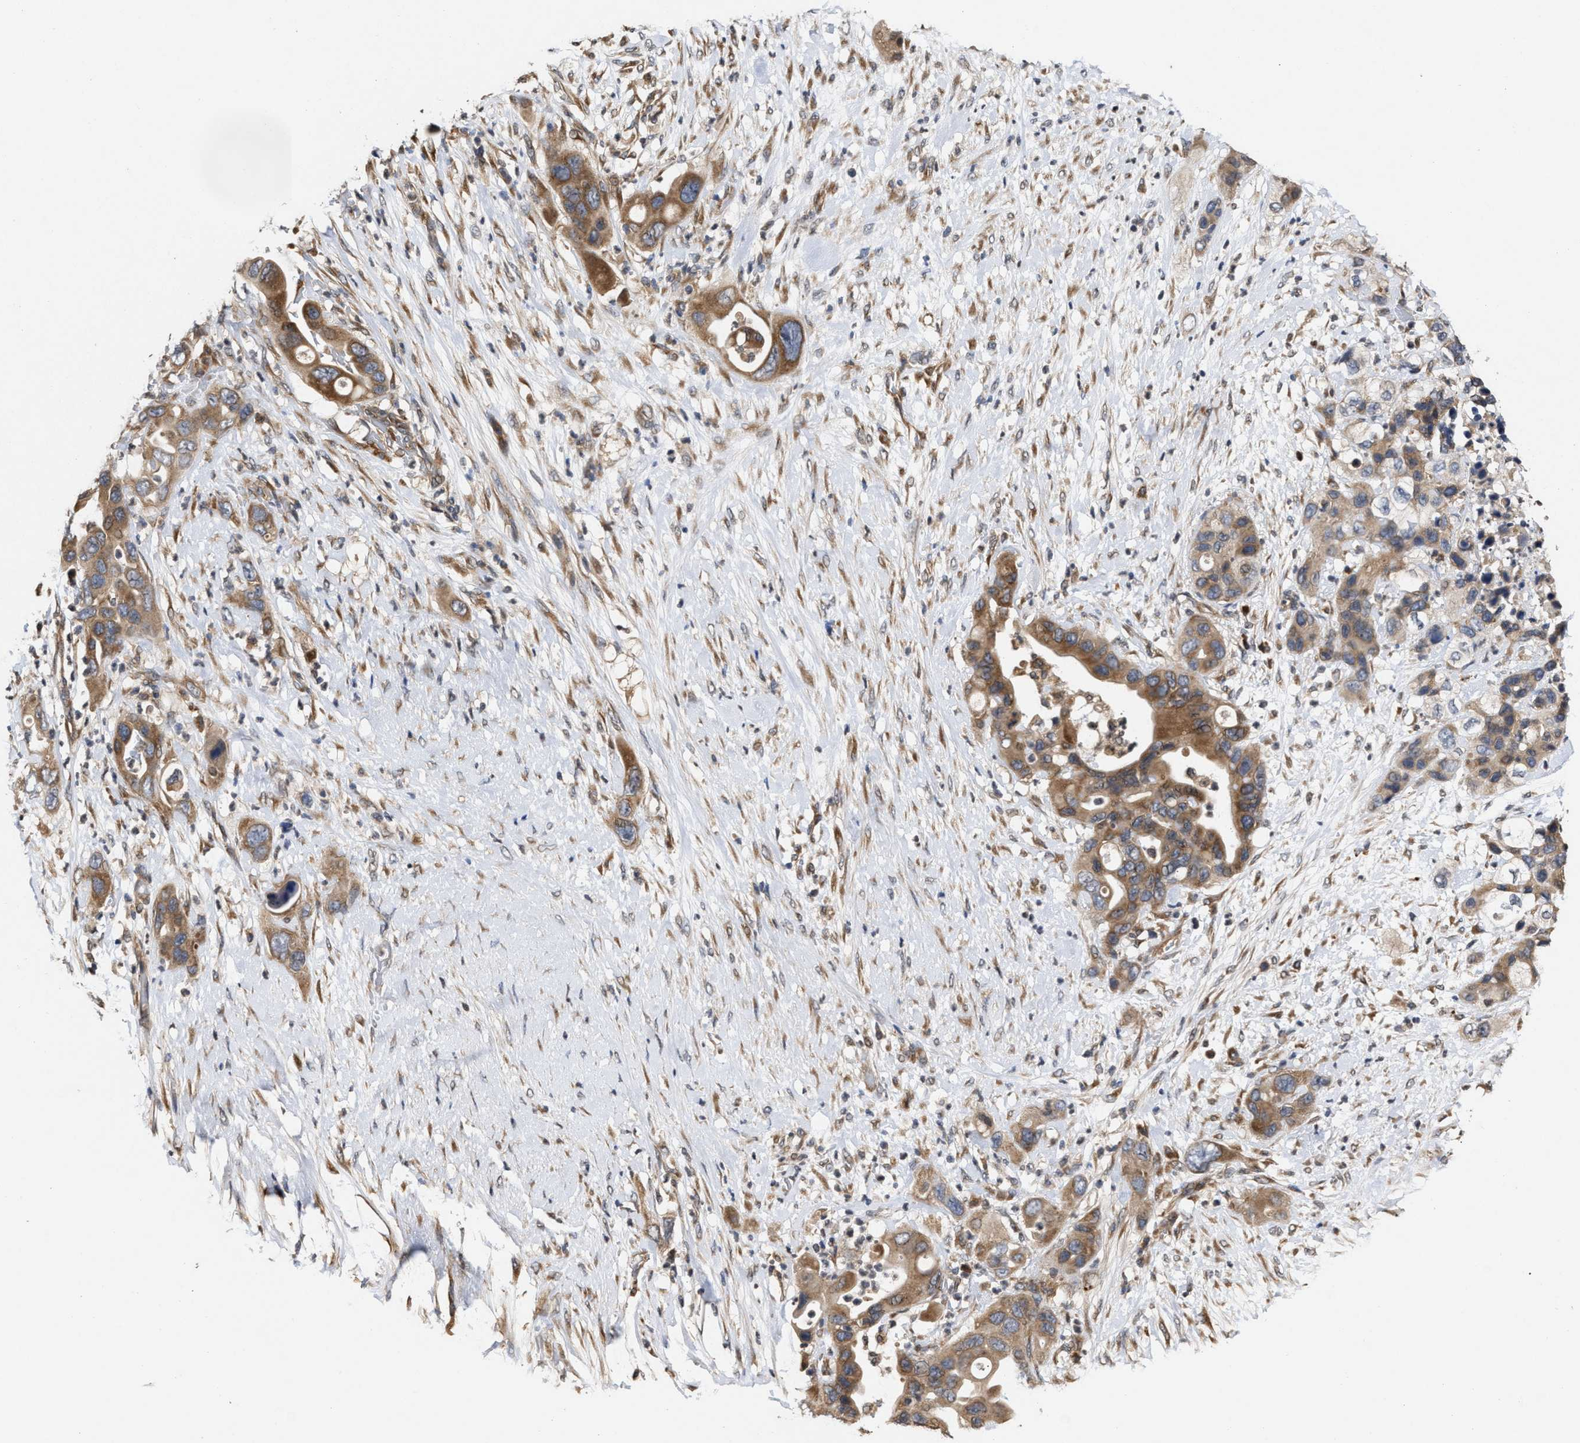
{"staining": {"intensity": "moderate", "quantity": ">75%", "location": "cytoplasmic/membranous"}, "tissue": "pancreatic cancer", "cell_type": "Tumor cells", "image_type": "cancer", "snomed": [{"axis": "morphology", "description": "Adenocarcinoma, NOS"}, {"axis": "topography", "description": "Pancreas"}], "caption": "The photomicrograph displays staining of pancreatic adenocarcinoma, revealing moderate cytoplasmic/membranous protein expression (brown color) within tumor cells.", "gene": "SAR1A", "patient": {"sex": "female", "age": 71}}